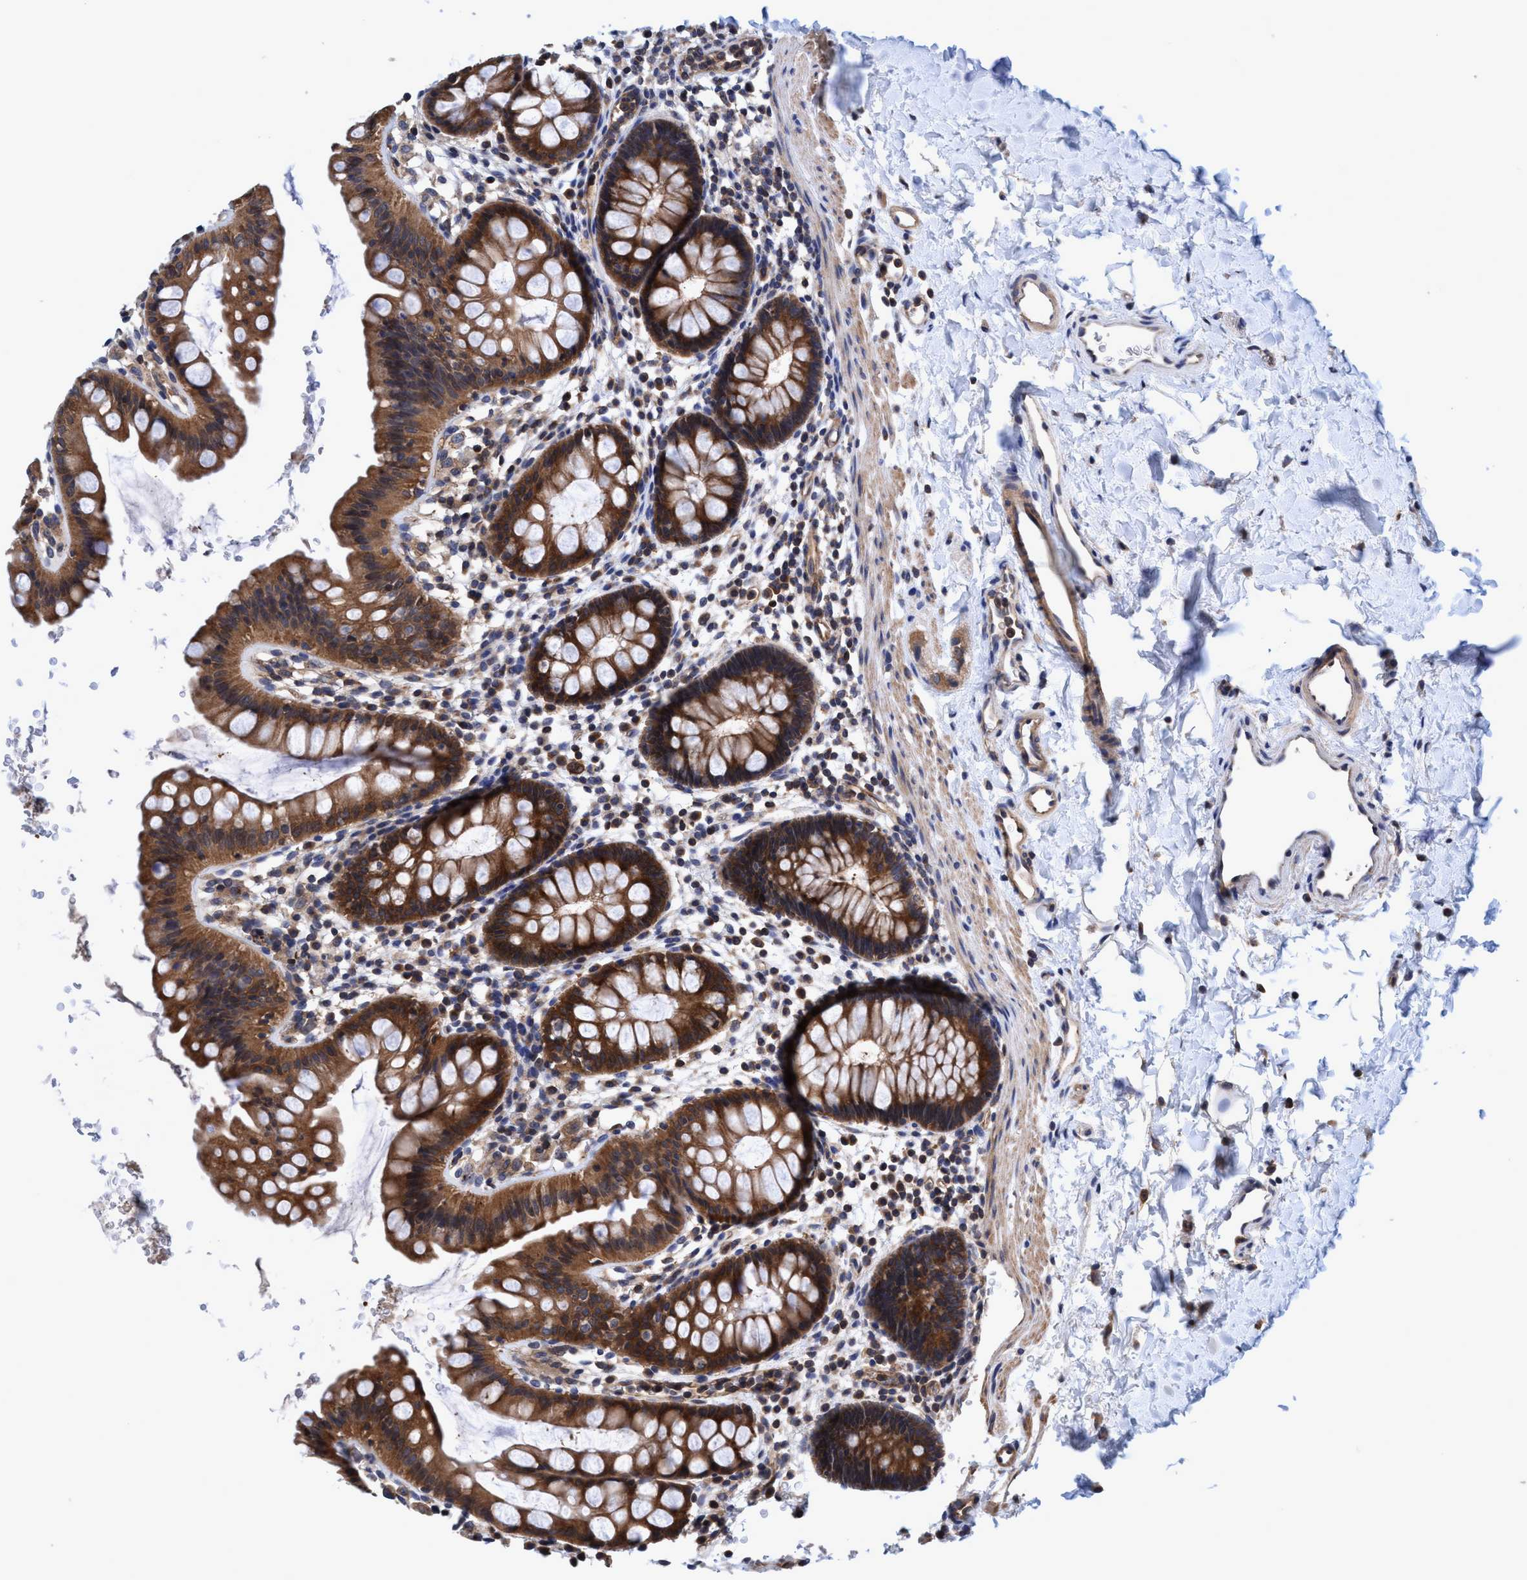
{"staining": {"intensity": "strong", "quantity": ">75%", "location": "cytoplasmic/membranous"}, "tissue": "rectum", "cell_type": "Glandular cells", "image_type": "normal", "snomed": [{"axis": "morphology", "description": "Normal tissue, NOS"}, {"axis": "topography", "description": "Rectum"}], "caption": "Protein positivity by immunohistochemistry (IHC) reveals strong cytoplasmic/membranous staining in approximately >75% of glandular cells in benign rectum. The staining was performed using DAB, with brown indicating positive protein expression. Nuclei are stained blue with hematoxylin.", "gene": "CALCOCO2", "patient": {"sex": "female", "age": 24}}